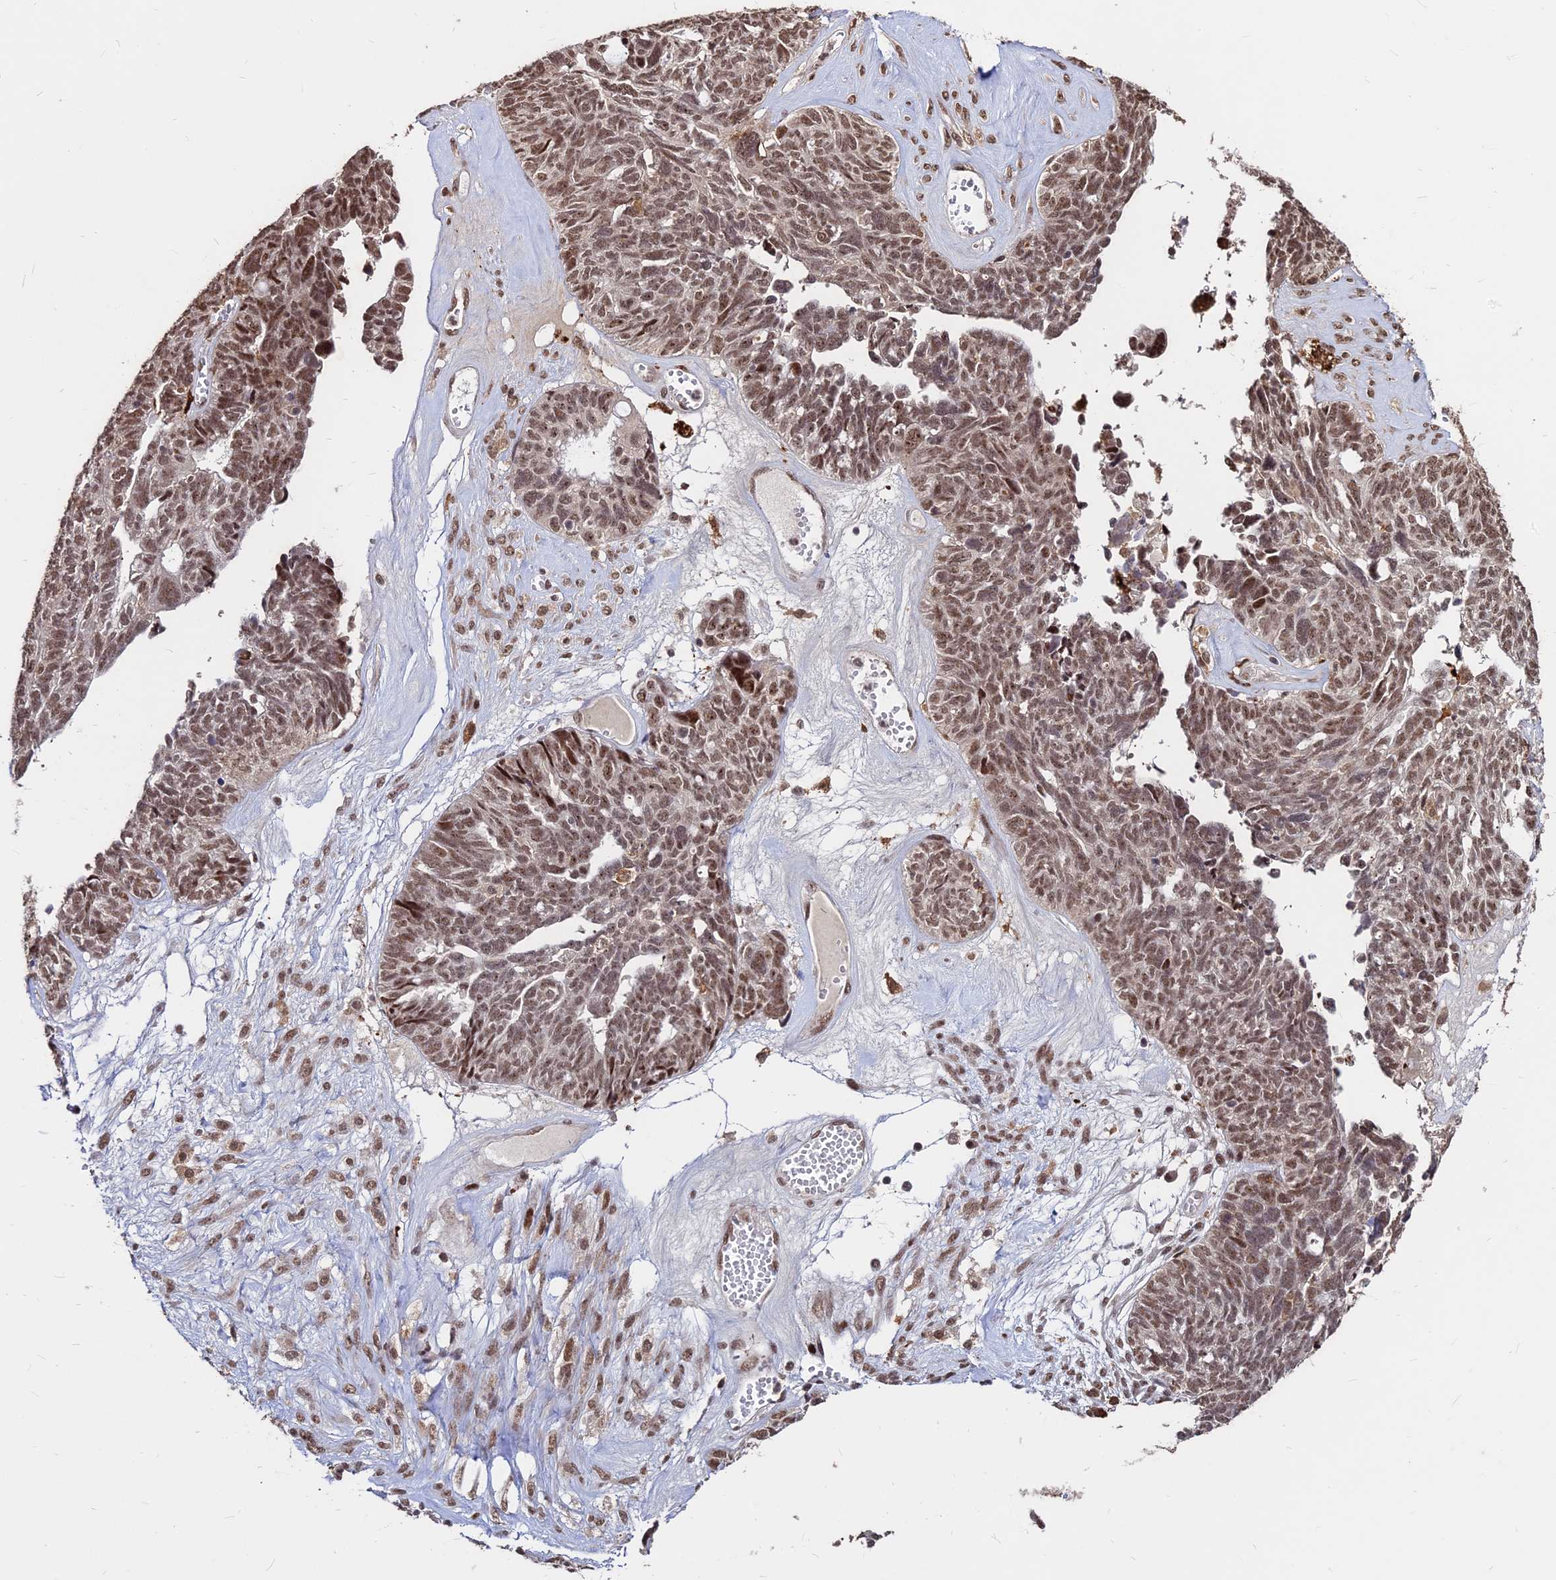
{"staining": {"intensity": "moderate", "quantity": ">75%", "location": "nuclear"}, "tissue": "ovarian cancer", "cell_type": "Tumor cells", "image_type": "cancer", "snomed": [{"axis": "morphology", "description": "Cystadenocarcinoma, serous, NOS"}, {"axis": "topography", "description": "Ovary"}], "caption": "Immunohistochemical staining of human serous cystadenocarcinoma (ovarian) demonstrates medium levels of moderate nuclear expression in about >75% of tumor cells. Immunohistochemistry (ihc) stains the protein of interest in brown and the nuclei are stained blue.", "gene": "ZBED4", "patient": {"sex": "female", "age": 79}}